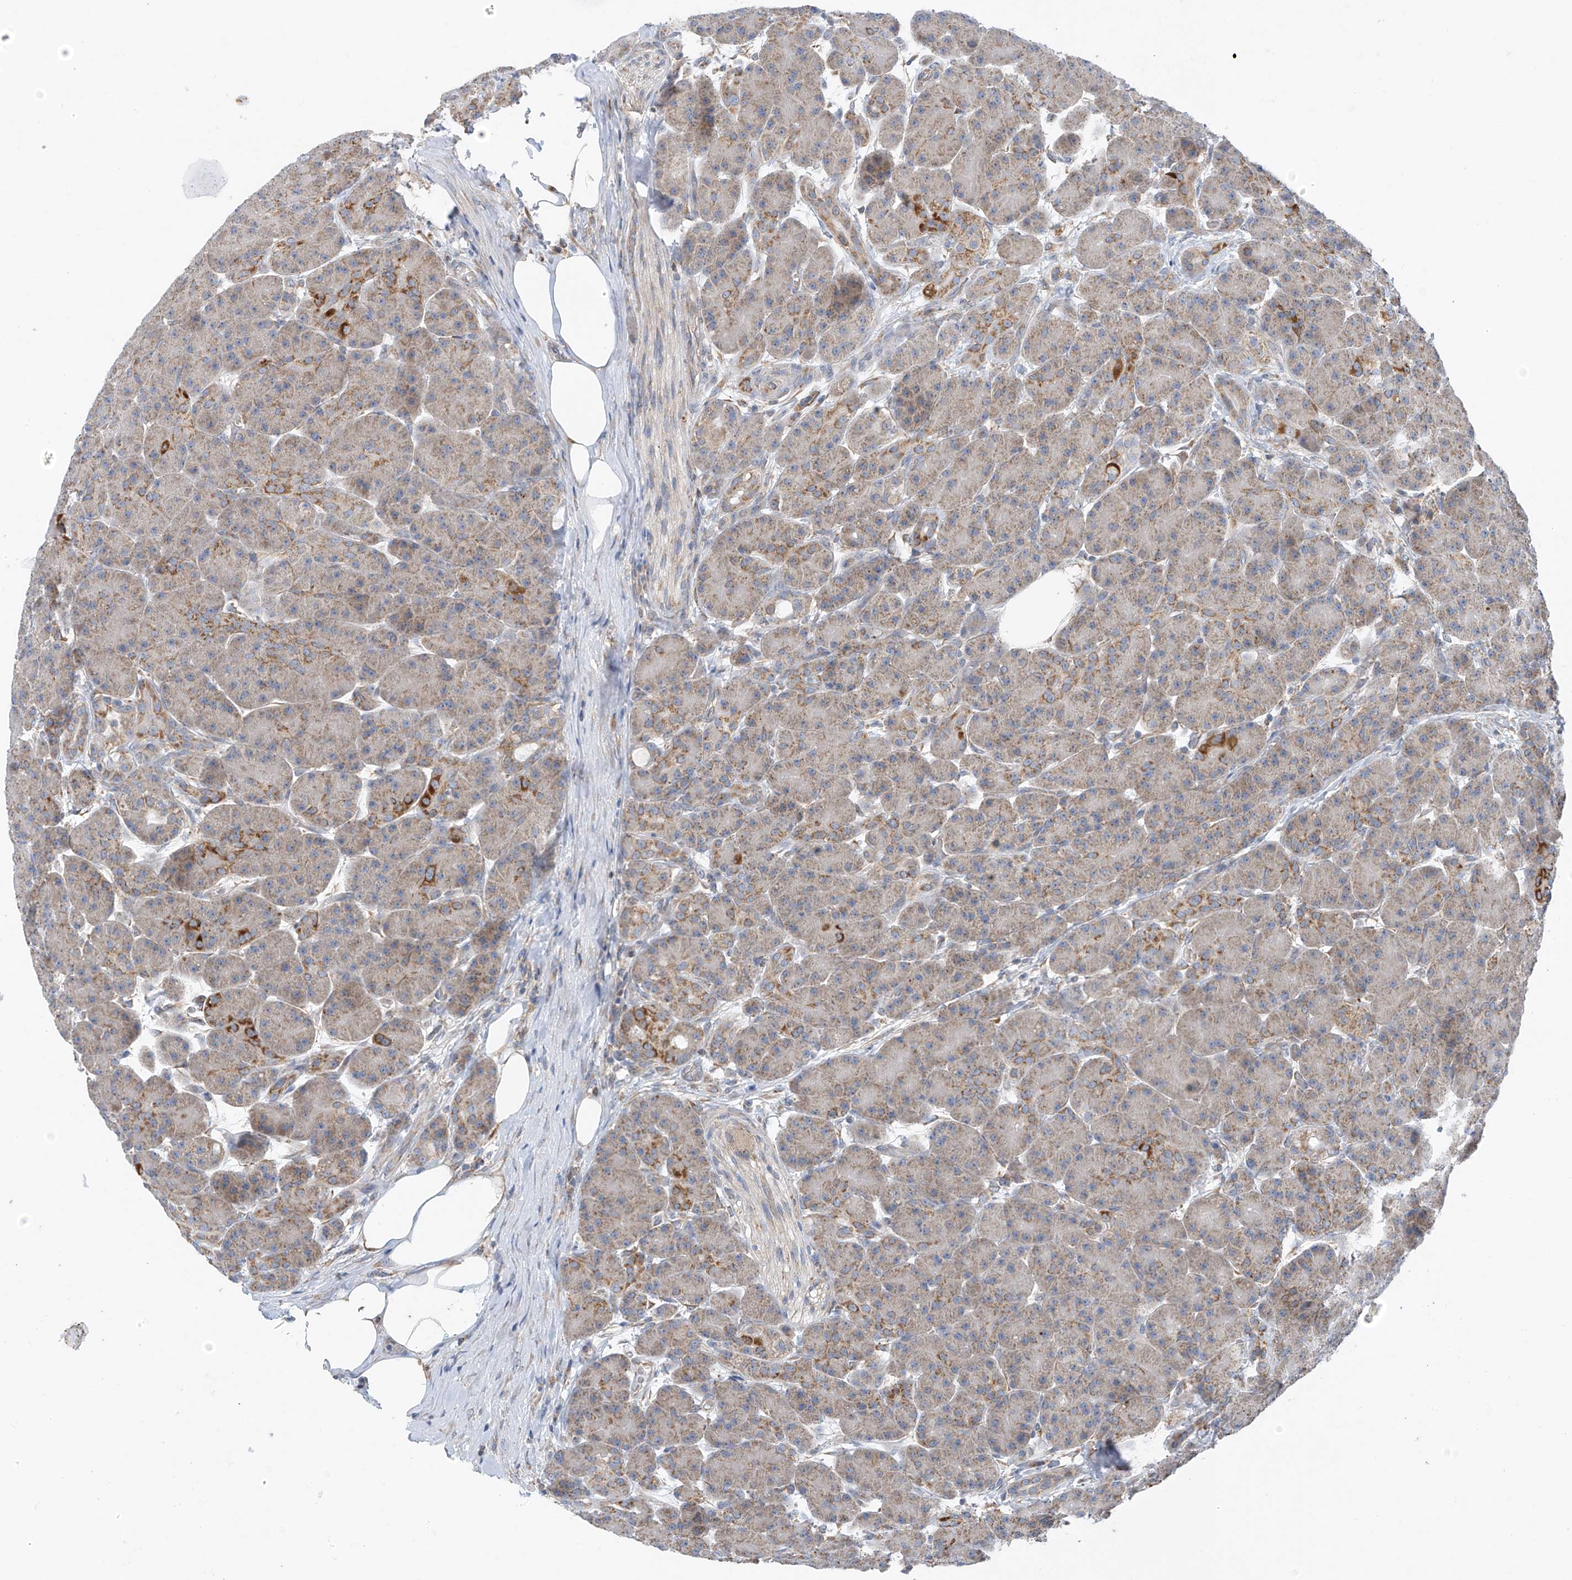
{"staining": {"intensity": "moderate", "quantity": "25%-75%", "location": "cytoplasmic/membranous"}, "tissue": "pancreas", "cell_type": "Exocrine glandular cells", "image_type": "normal", "snomed": [{"axis": "morphology", "description": "Normal tissue, NOS"}, {"axis": "topography", "description": "Pancreas"}], "caption": "Protein analysis of normal pancreas displays moderate cytoplasmic/membranous expression in approximately 25%-75% of exocrine glandular cells. The staining was performed using DAB (3,3'-diaminobenzidine) to visualize the protein expression in brown, while the nuclei were stained in blue with hematoxylin (Magnification: 20x).", "gene": "EOMES", "patient": {"sex": "male", "age": 63}}